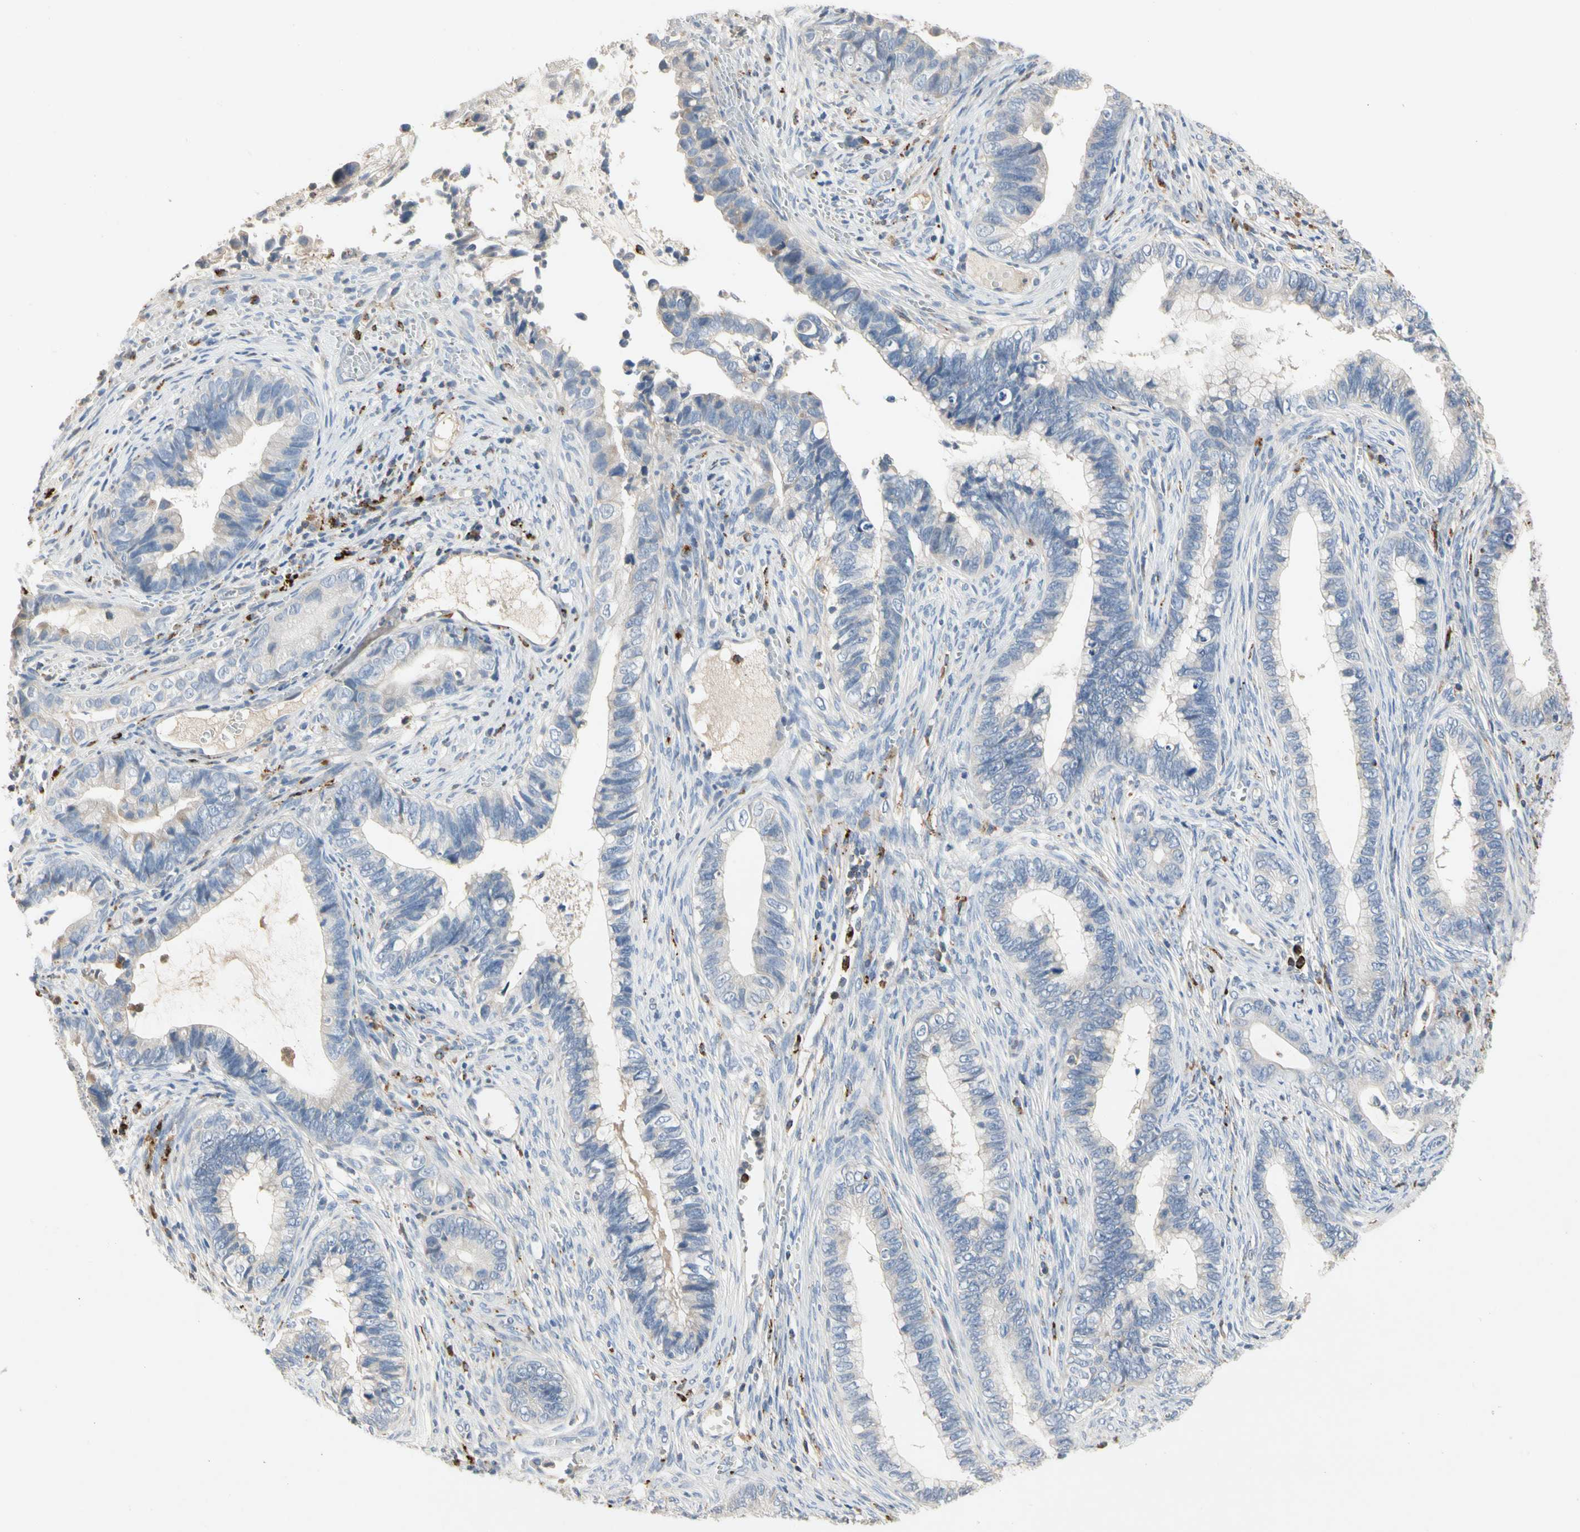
{"staining": {"intensity": "negative", "quantity": "none", "location": "none"}, "tissue": "cervical cancer", "cell_type": "Tumor cells", "image_type": "cancer", "snomed": [{"axis": "morphology", "description": "Adenocarcinoma, NOS"}, {"axis": "topography", "description": "Cervix"}], "caption": "A micrograph of cervical cancer (adenocarcinoma) stained for a protein reveals no brown staining in tumor cells. Brightfield microscopy of immunohistochemistry (IHC) stained with DAB (brown) and hematoxylin (blue), captured at high magnification.", "gene": "ADA2", "patient": {"sex": "female", "age": 44}}